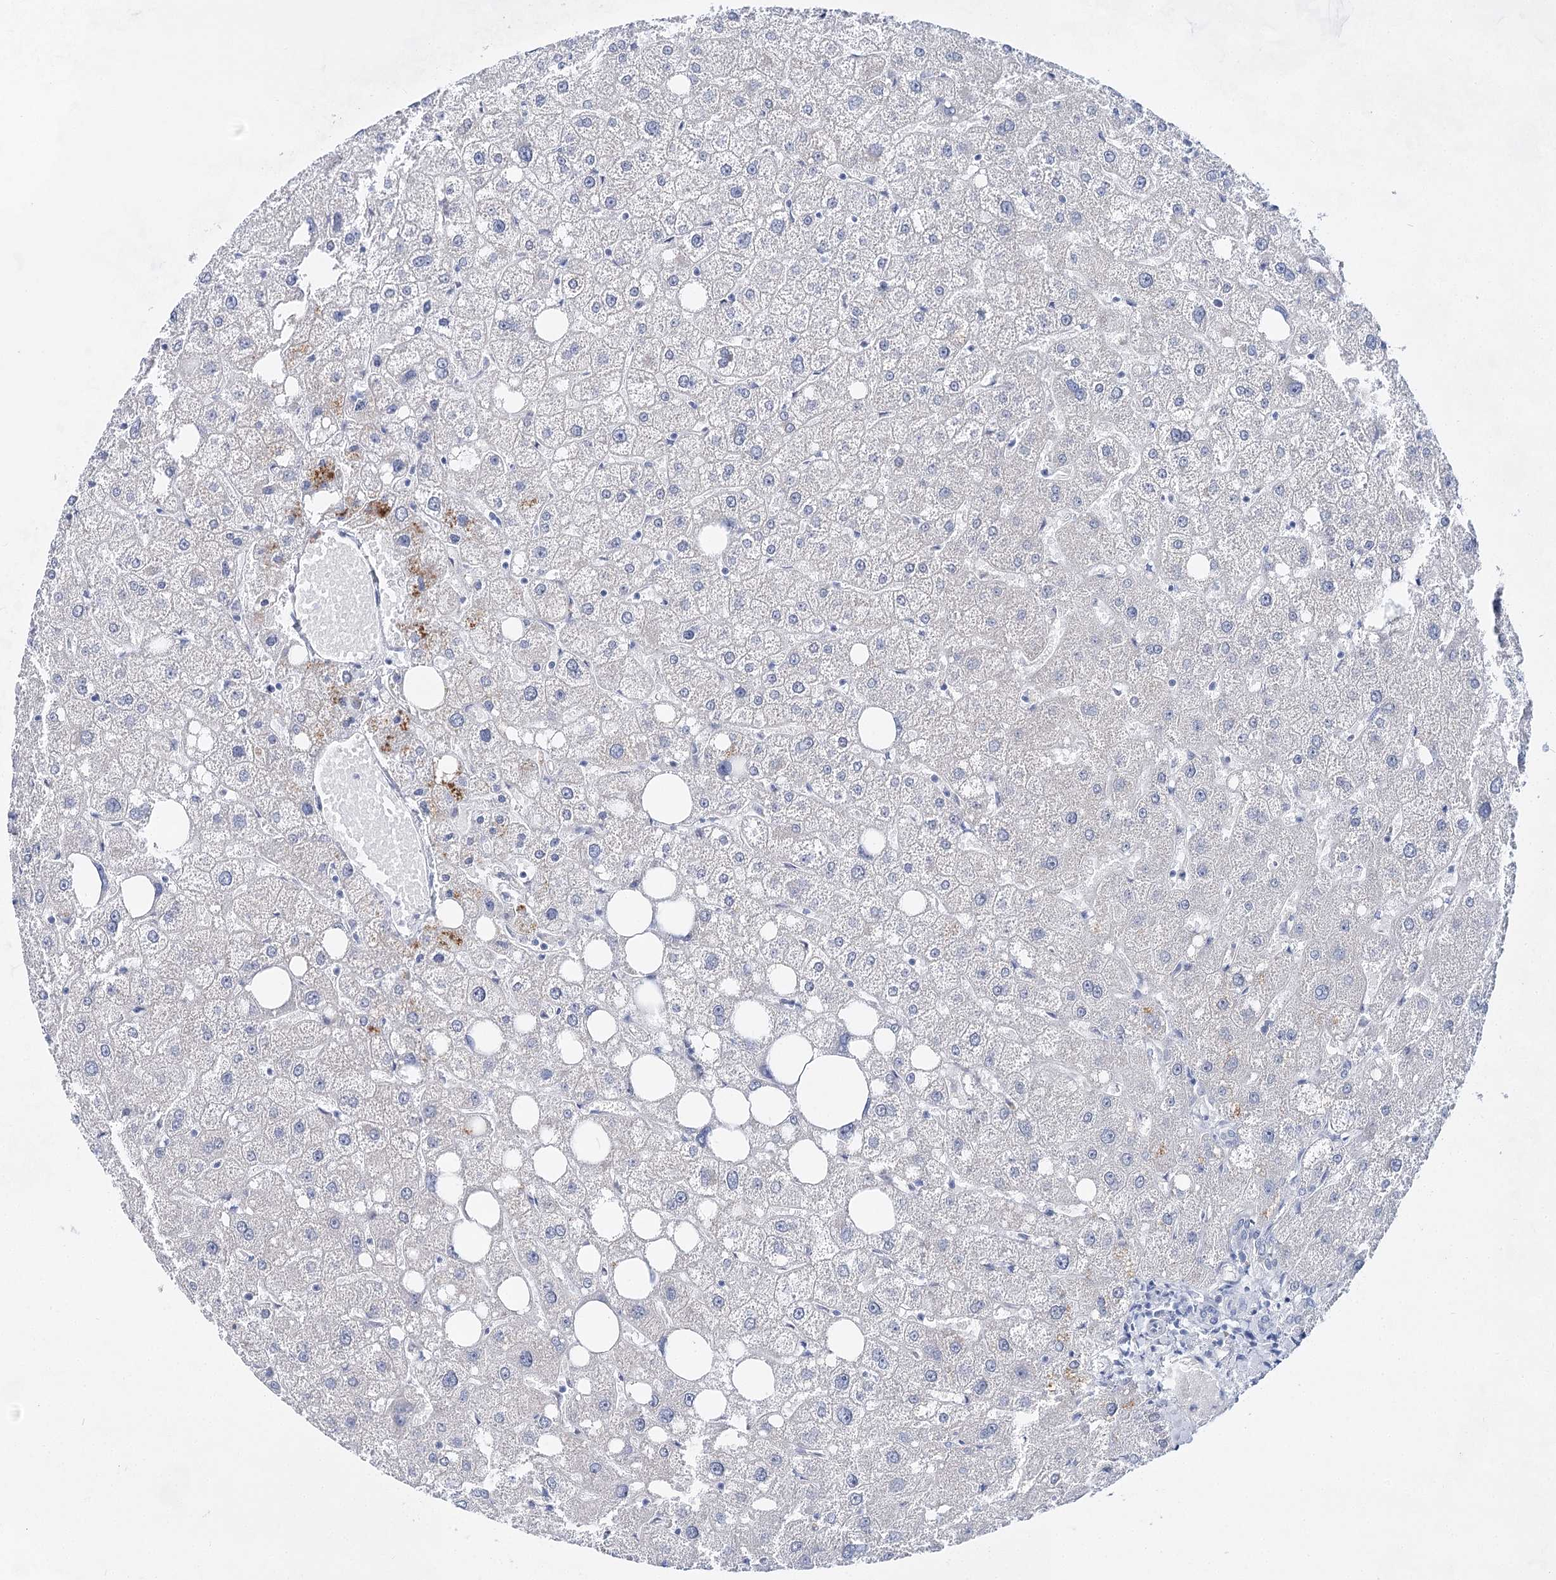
{"staining": {"intensity": "negative", "quantity": "none", "location": "none"}, "tissue": "liver", "cell_type": "Cholangiocytes", "image_type": "normal", "snomed": [{"axis": "morphology", "description": "Normal tissue, NOS"}, {"axis": "topography", "description": "Liver"}], "caption": "Benign liver was stained to show a protein in brown. There is no significant positivity in cholangiocytes.", "gene": "BPHL", "patient": {"sex": "male", "age": 73}}